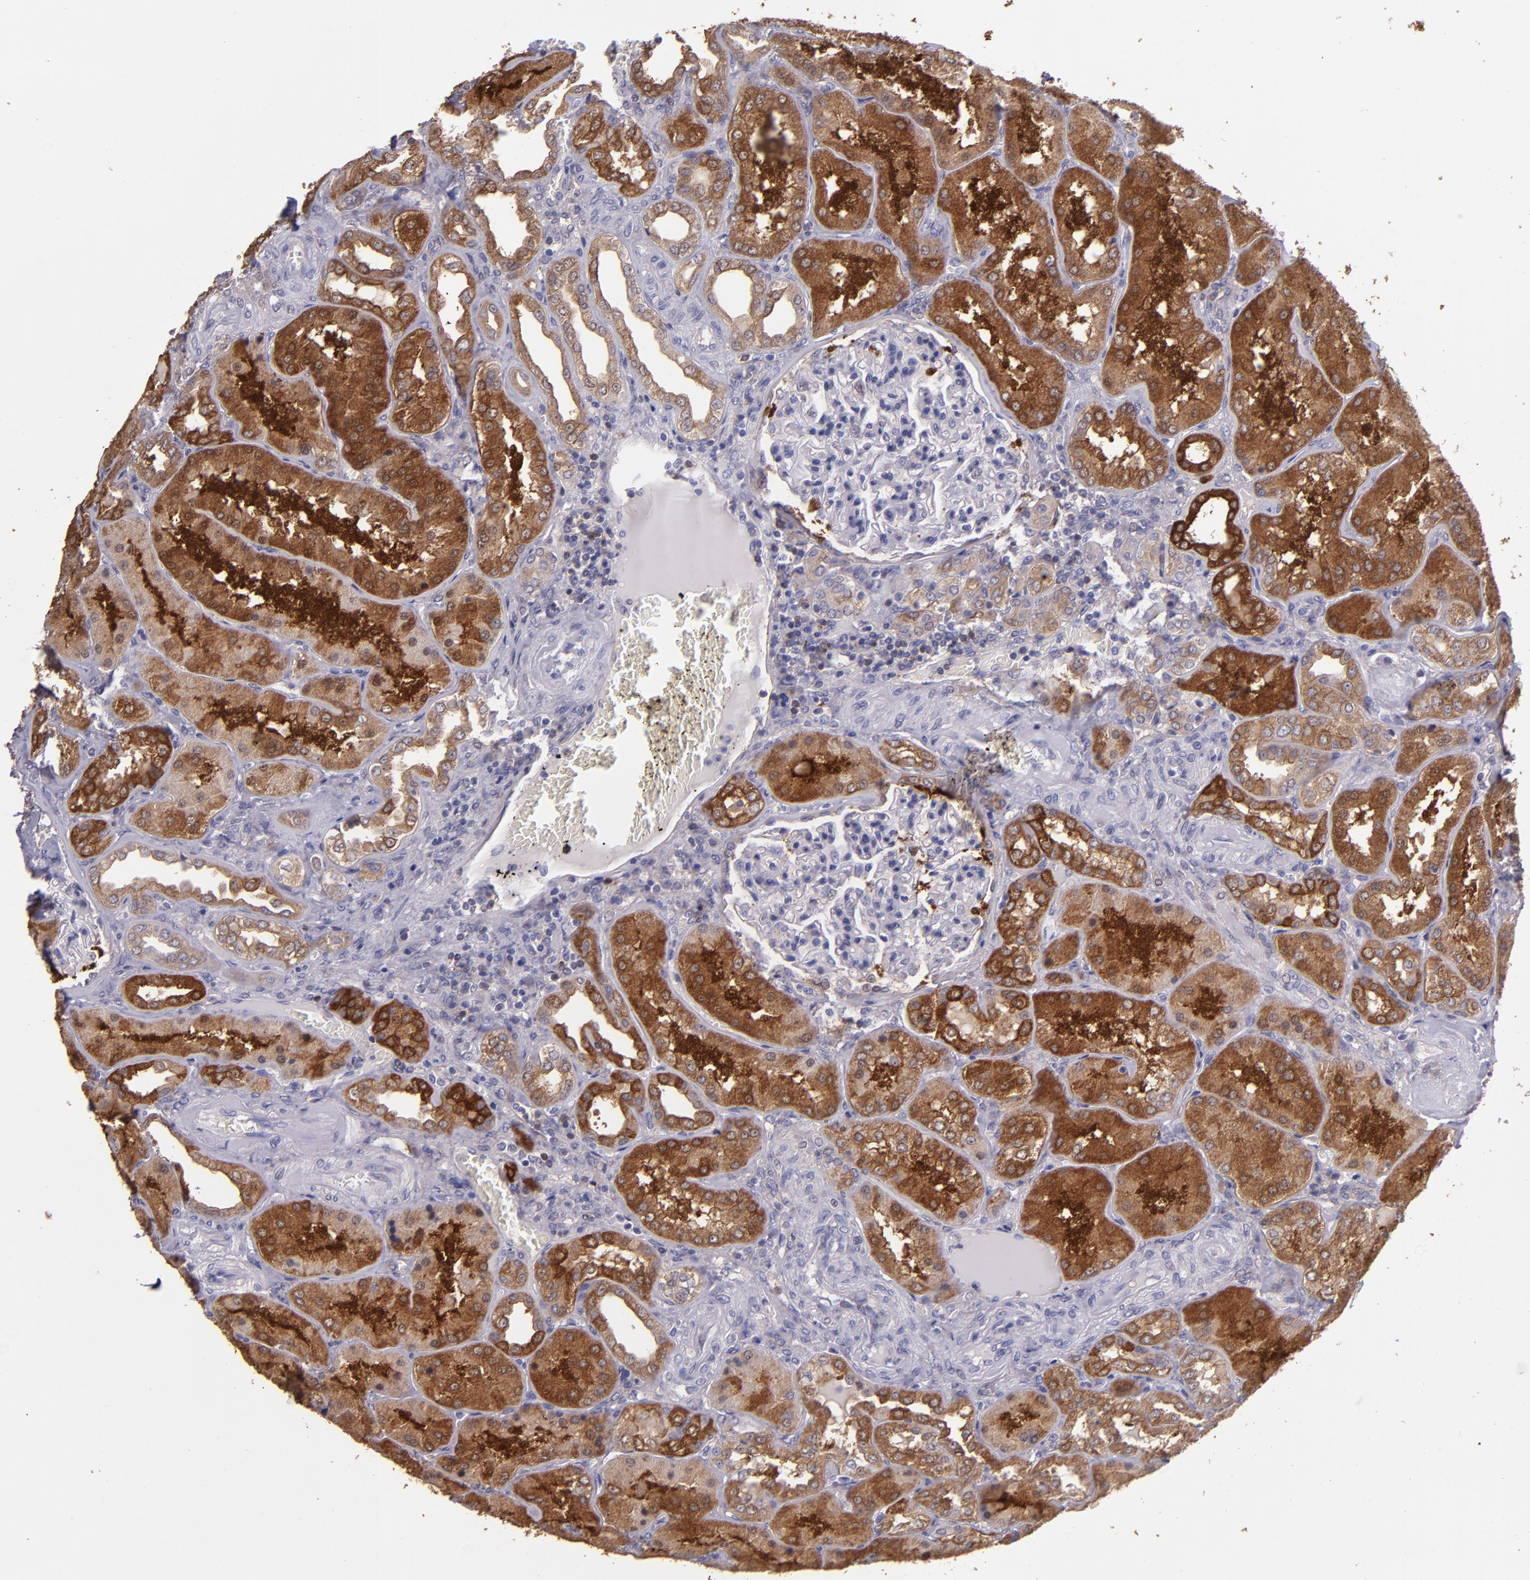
{"staining": {"intensity": "negative", "quantity": "none", "location": "none"}, "tissue": "kidney", "cell_type": "Cells in glomeruli", "image_type": "normal", "snomed": [{"axis": "morphology", "description": "Normal tissue, NOS"}, {"axis": "topography", "description": "Kidney"}], "caption": "Immunohistochemistry of benign human kidney reveals no expression in cells in glomeruli. The staining was performed using DAB to visualize the protein expression in brown, while the nuclei were stained in blue with hematoxylin (Magnification: 20x).", "gene": "PAPPA", "patient": {"sex": "female", "age": 56}}